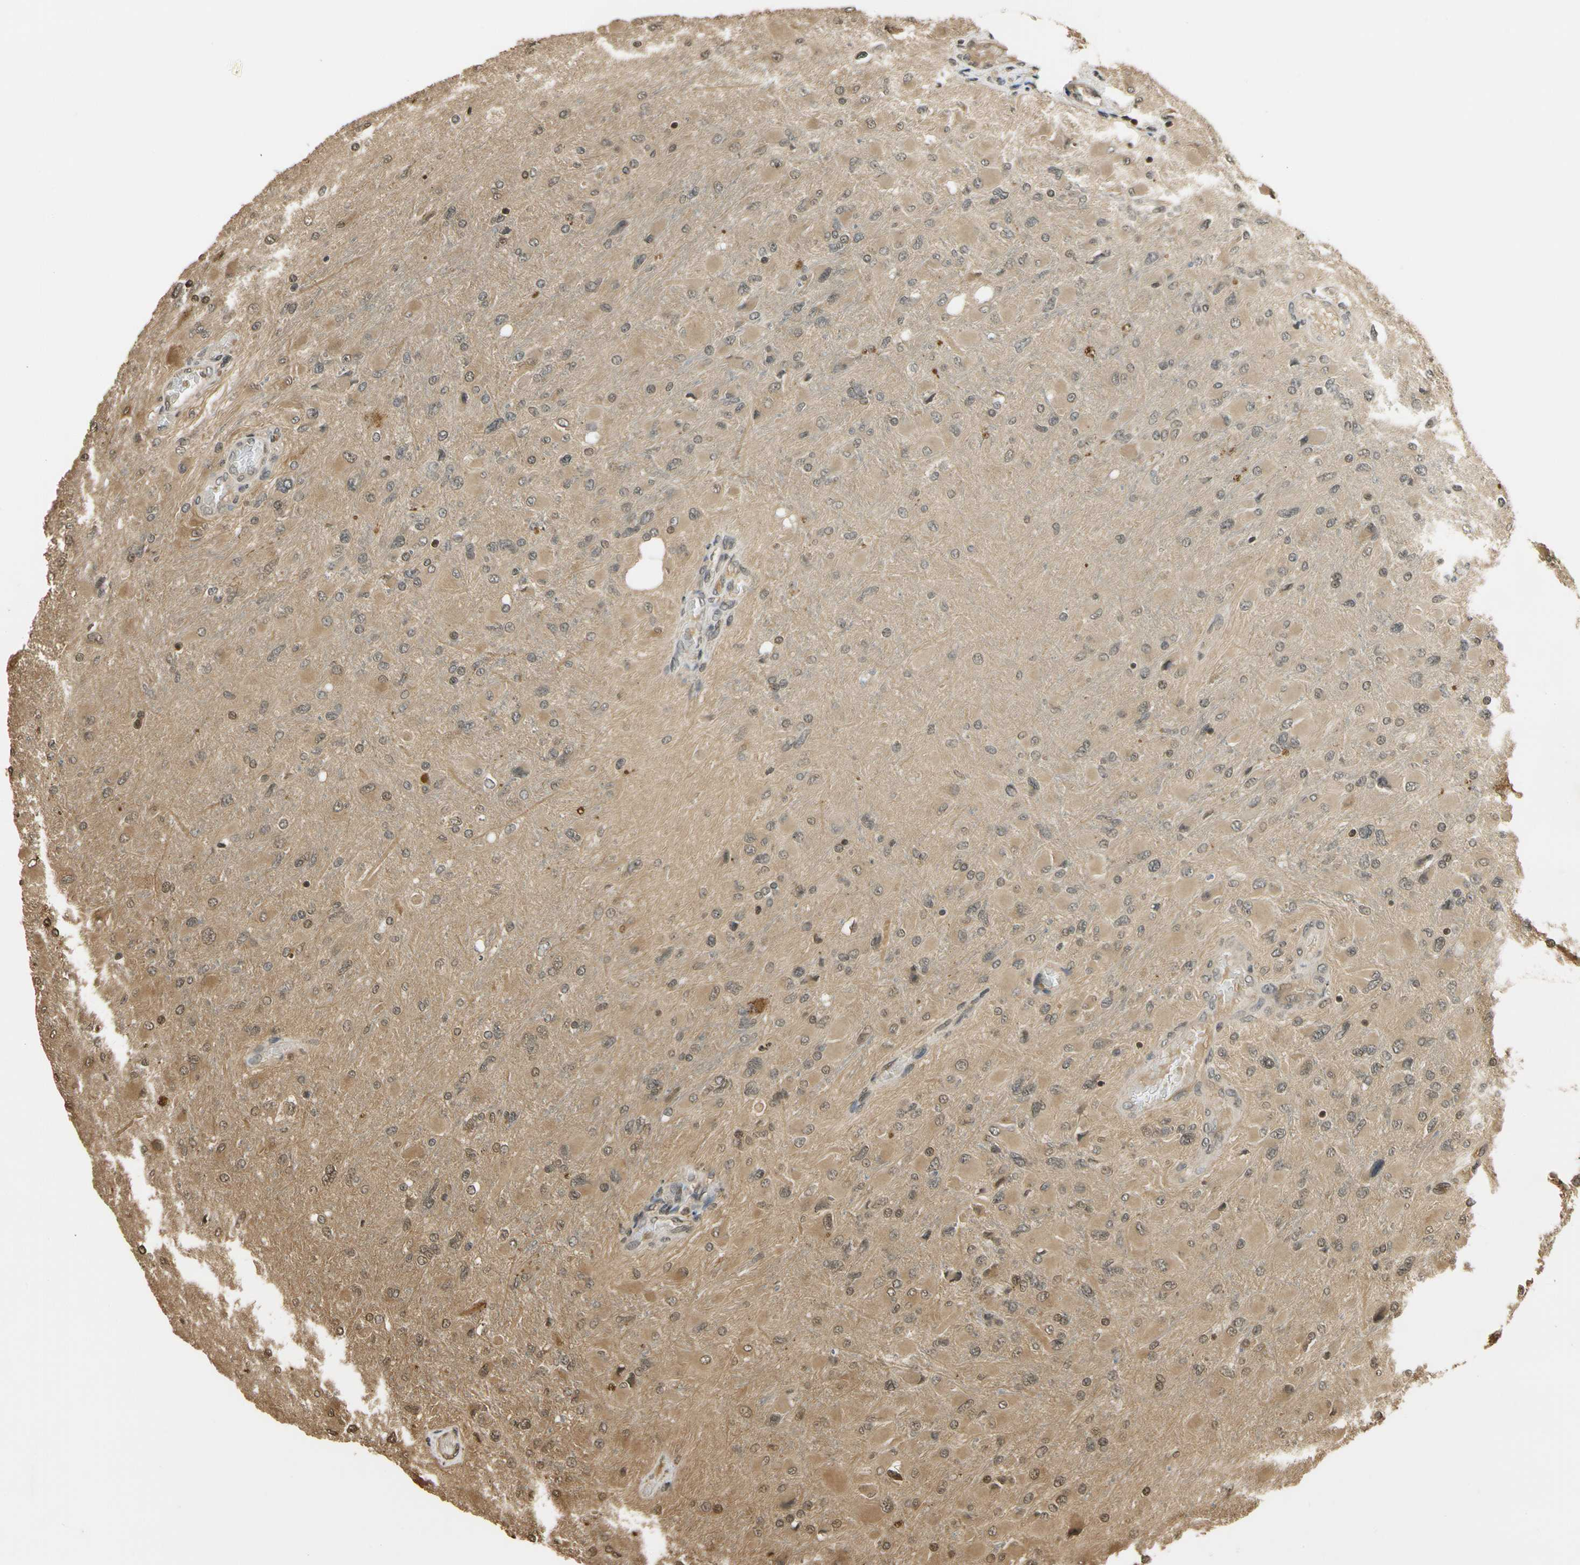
{"staining": {"intensity": "moderate", "quantity": ">75%", "location": "cytoplasmic/membranous"}, "tissue": "glioma", "cell_type": "Tumor cells", "image_type": "cancer", "snomed": [{"axis": "morphology", "description": "Glioma, malignant, High grade"}, {"axis": "topography", "description": "Cerebral cortex"}], "caption": "Immunohistochemical staining of human high-grade glioma (malignant) reveals medium levels of moderate cytoplasmic/membranous positivity in about >75% of tumor cells. (IHC, brightfield microscopy, high magnification).", "gene": "SOD1", "patient": {"sex": "female", "age": 36}}